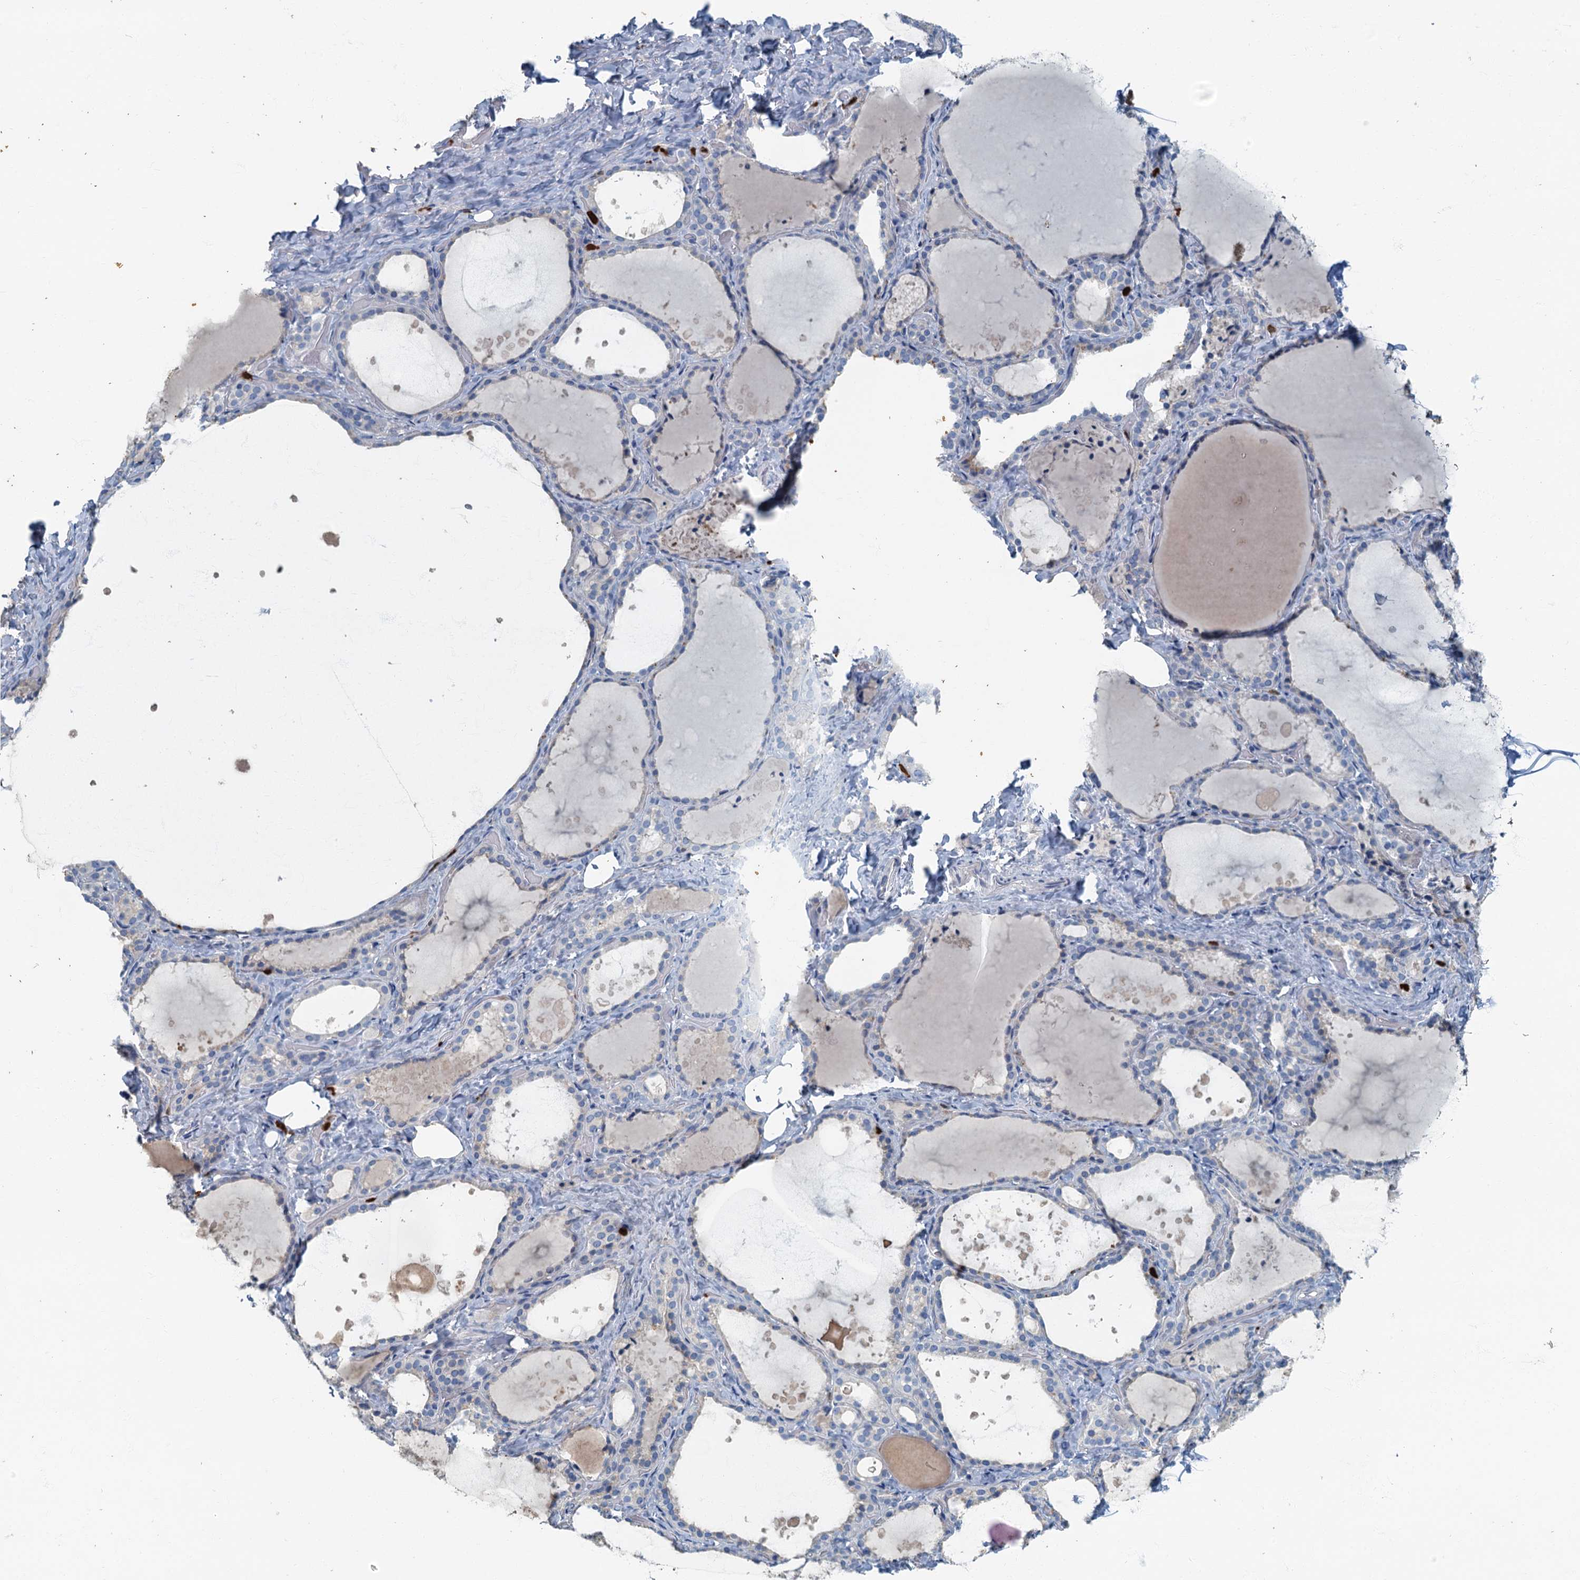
{"staining": {"intensity": "negative", "quantity": "none", "location": "none"}, "tissue": "thyroid gland", "cell_type": "Glandular cells", "image_type": "normal", "snomed": [{"axis": "morphology", "description": "Normal tissue, NOS"}, {"axis": "topography", "description": "Thyroid gland"}], "caption": "An IHC histopathology image of normal thyroid gland is shown. There is no staining in glandular cells of thyroid gland.", "gene": "ANKDD1A", "patient": {"sex": "female", "age": 44}}